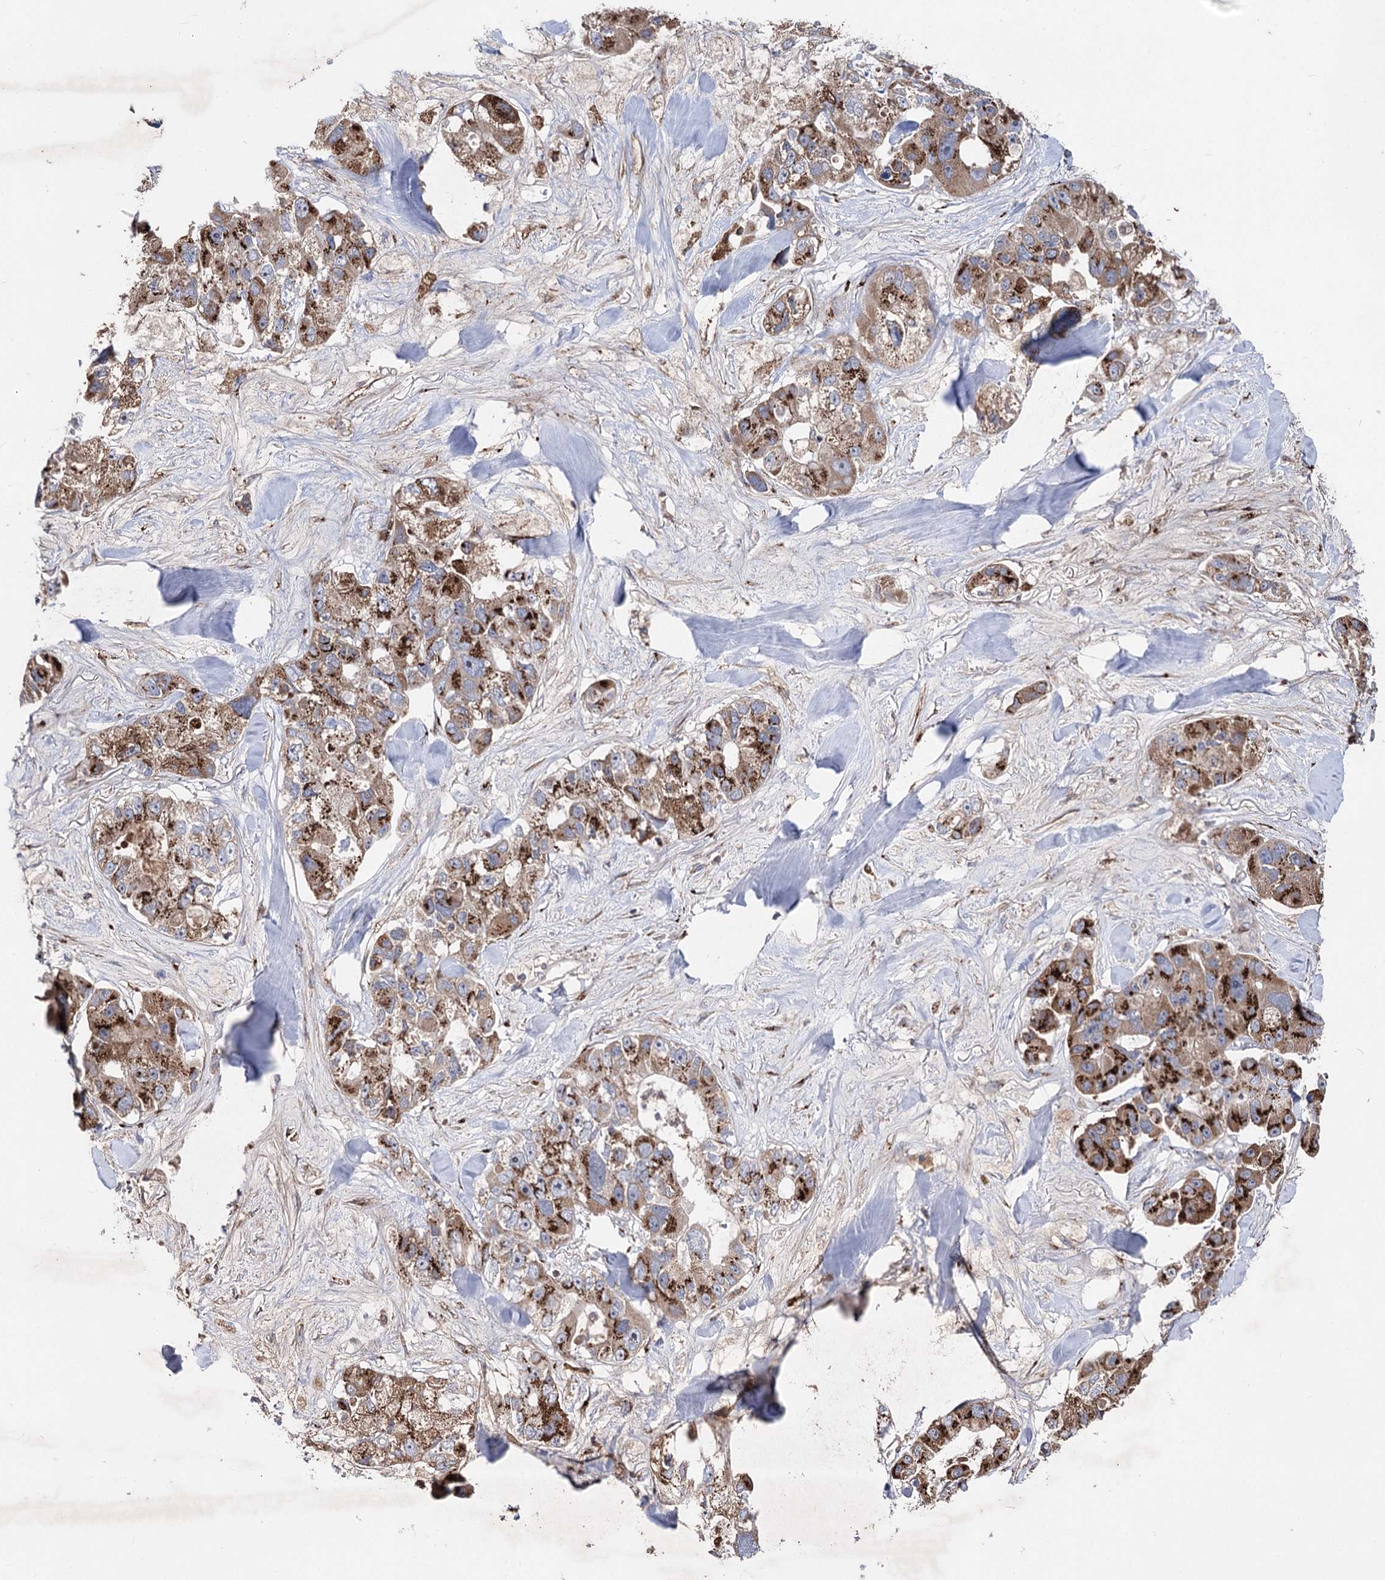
{"staining": {"intensity": "strong", "quantity": ">75%", "location": "cytoplasmic/membranous"}, "tissue": "lung cancer", "cell_type": "Tumor cells", "image_type": "cancer", "snomed": [{"axis": "morphology", "description": "Adenocarcinoma, NOS"}, {"axis": "topography", "description": "Lung"}], "caption": "Immunohistochemical staining of human lung cancer shows high levels of strong cytoplasmic/membranous protein expression in approximately >75% of tumor cells.", "gene": "ARHGAP20", "patient": {"sex": "female", "age": 54}}